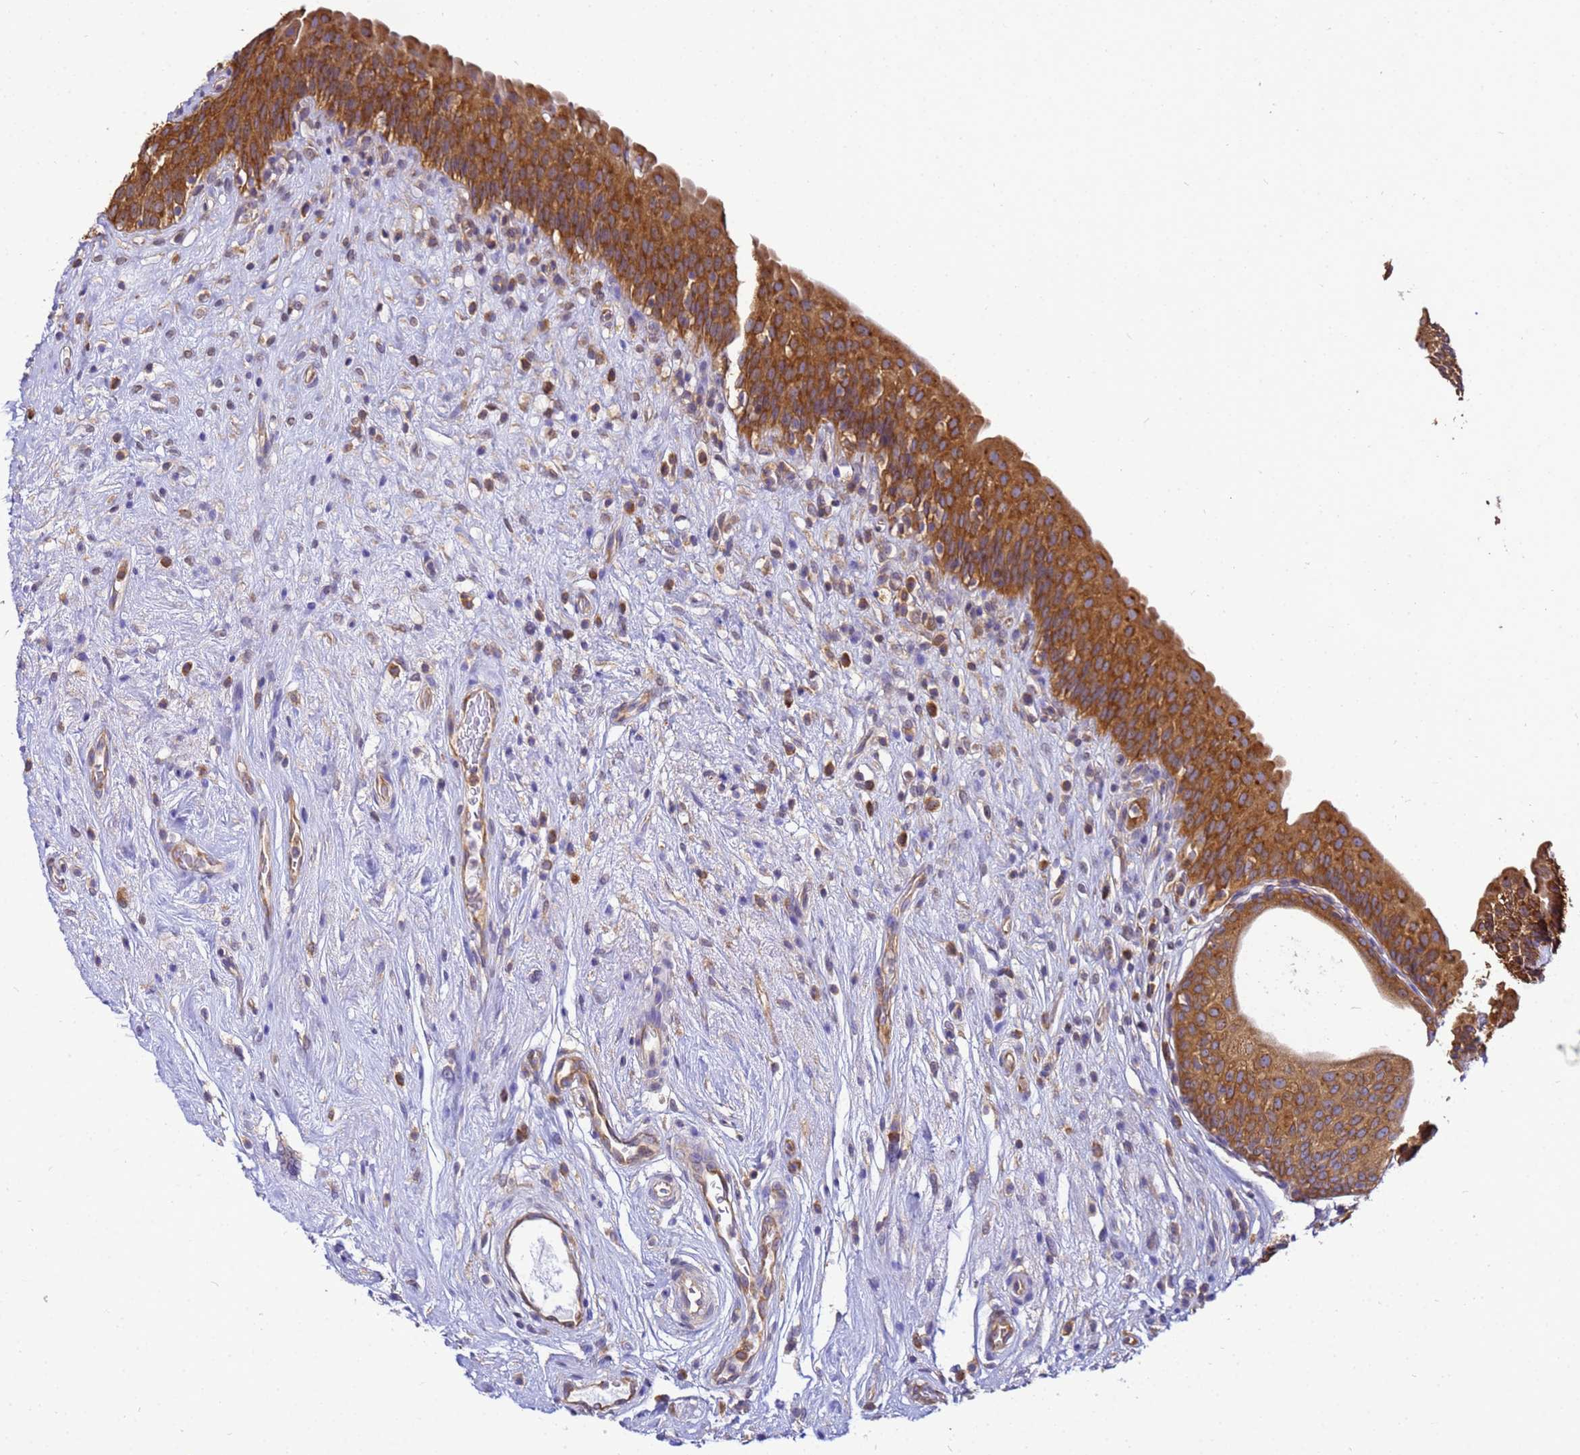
{"staining": {"intensity": "strong", "quantity": ">75%", "location": "cytoplasmic/membranous"}, "tissue": "urinary bladder", "cell_type": "Urothelial cells", "image_type": "normal", "snomed": [{"axis": "morphology", "description": "Normal tissue, NOS"}, {"axis": "topography", "description": "Urinary bladder"}], "caption": "Urinary bladder was stained to show a protein in brown. There is high levels of strong cytoplasmic/membranous expression in approximately >75% of urothelial cells.", "gene": "NARS1", "patient": {"sex": "male", "age": 83}}